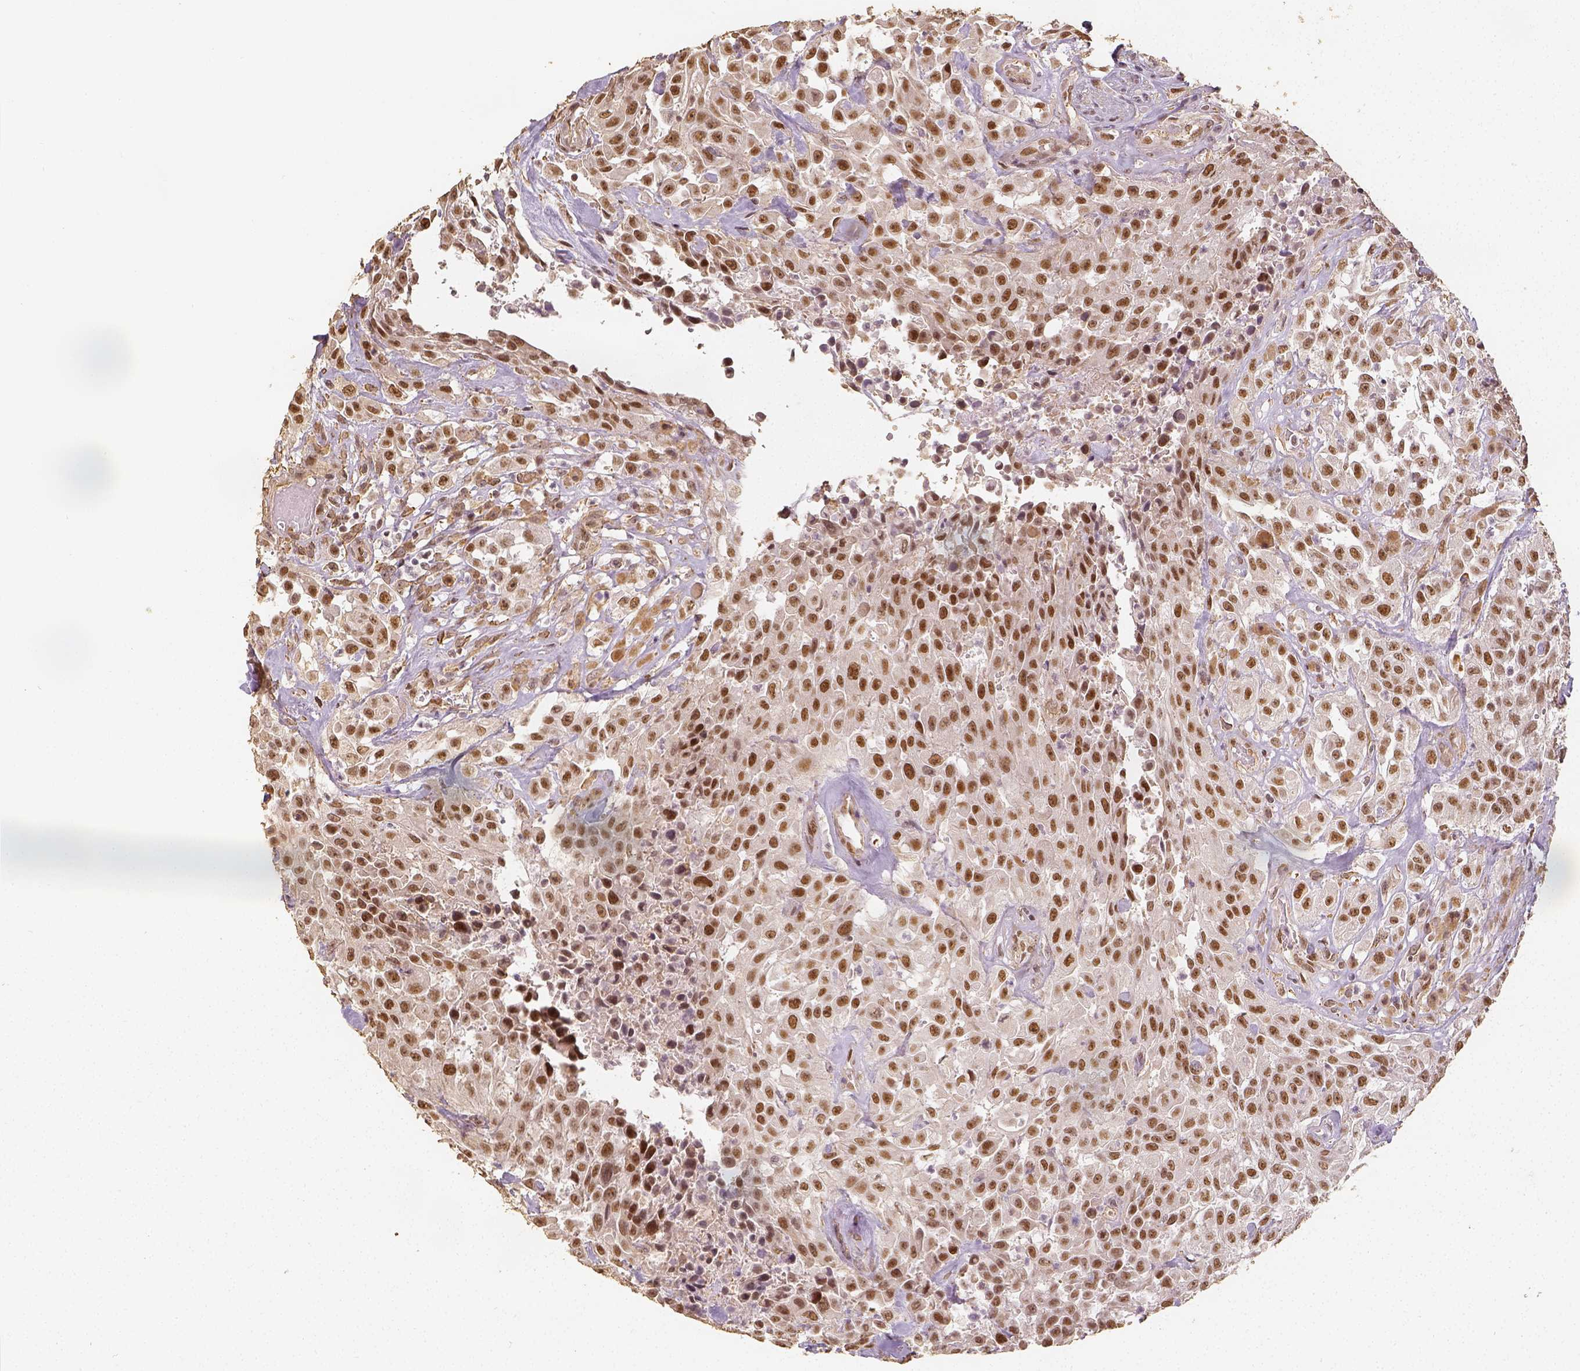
{"staining": {"intensity": "moderate", "quantity": ">75%", "location": "nuclear"}, "tissue": "urothelial cancer", "cell_type": "Tumor cells", "image_type": "cancer", "snomed": [{"axis": "morphology", "description": "Urothelial carcinoma, High grade"}, {"axis": "topography", "description": "Urinary bladder"}], "caption": "Immunohistochemical staining of human urothelial cancer shows medium levels of moderate nuclear protein staining in approximately >75% of tumor cells.", "gene": "HDAC1", "patient": {"sex": "male", "age": 79}}